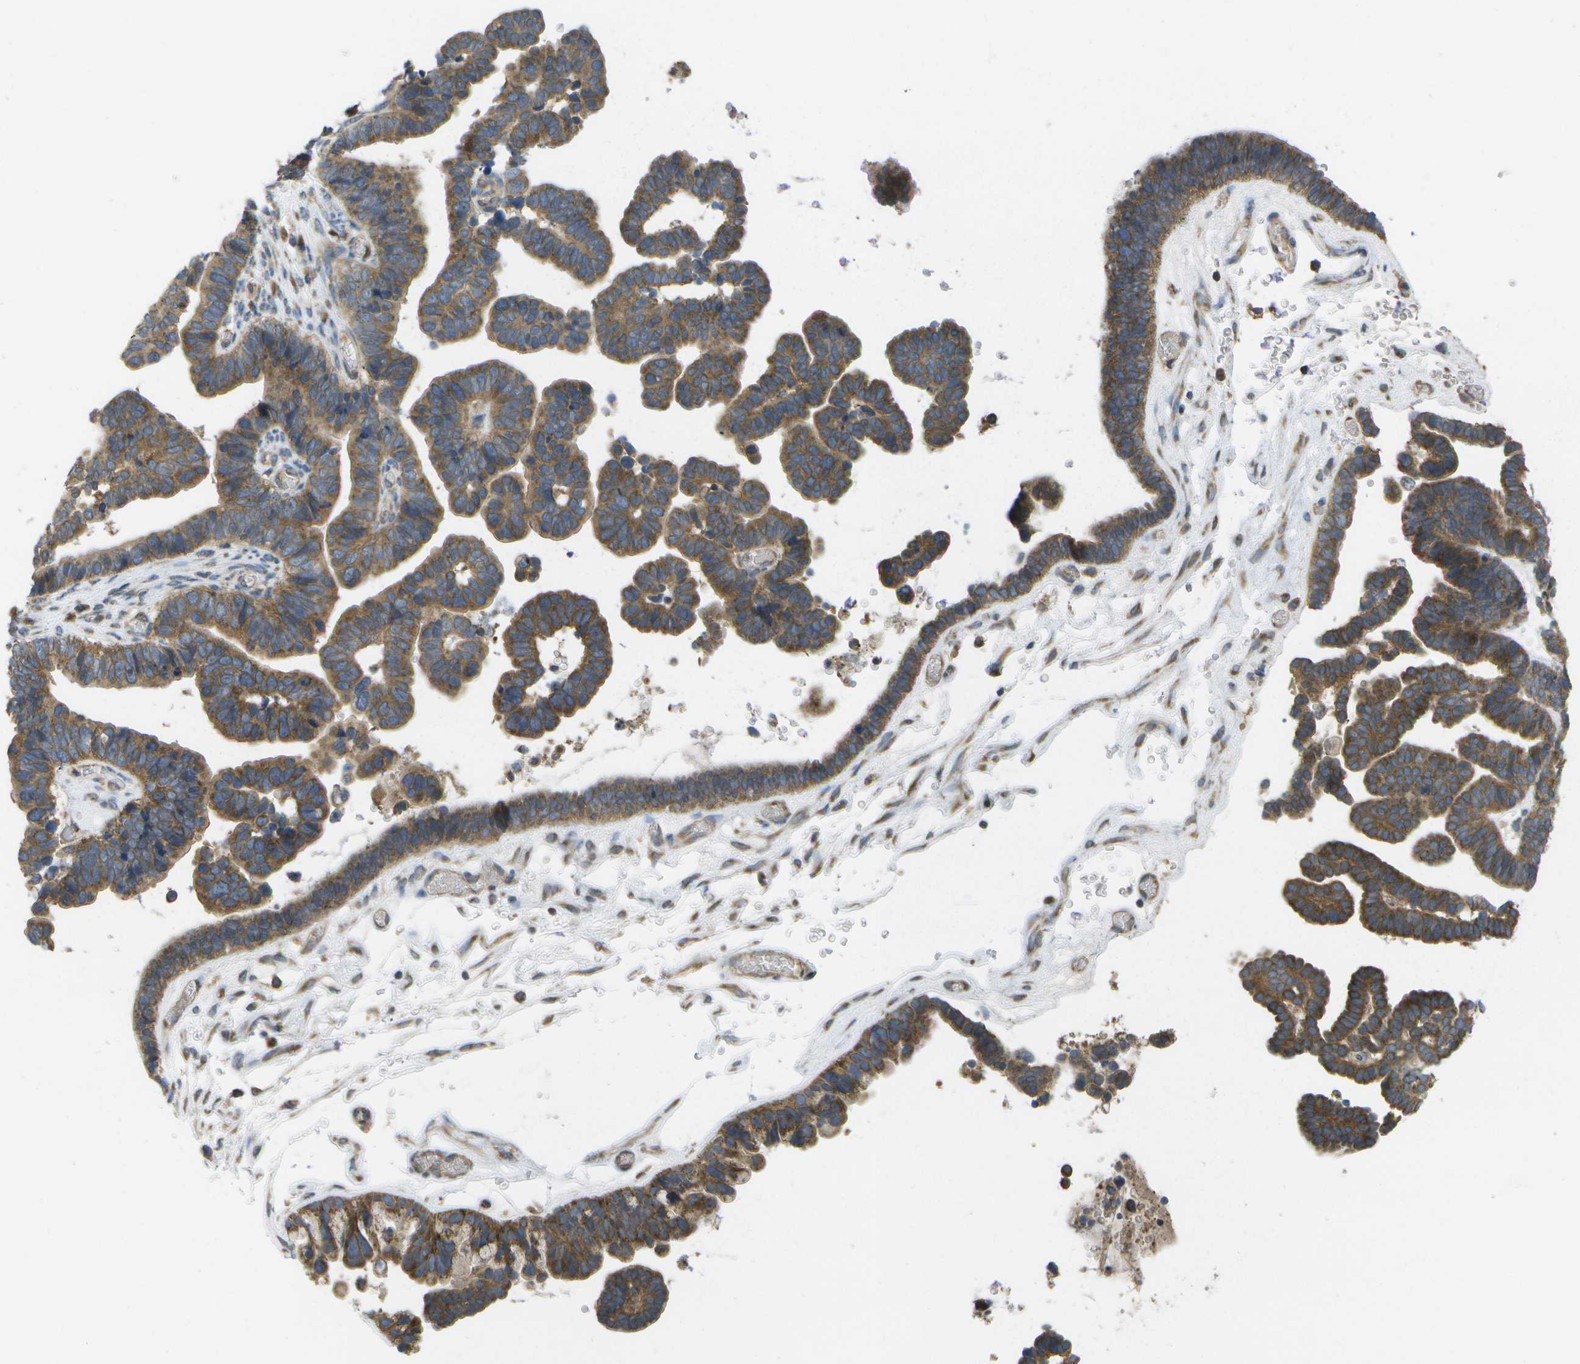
{"staining": {"intensity": "moderate", "quantity": ">75%", "location": "cytoplasmic/membranous"}, "tissue": "ovarian cancer", "cell_type": "Tumor cells", "image_type": "cancer", "snomed": [{"axis": "morphology", "description": "Cystadenocarcinoma, serous, NOS"}, {"axis": "topography", "description": "Ovary"}], "caption": "The micrograph reveals staining of ovarian cancer (serous cystadenocarcinoma), revealing moderate cytoplasmic/membranous protein staining (brown color) within tumor cells.", "gene": "DPM3", "patient": {"sex": "female", "age": 56}}